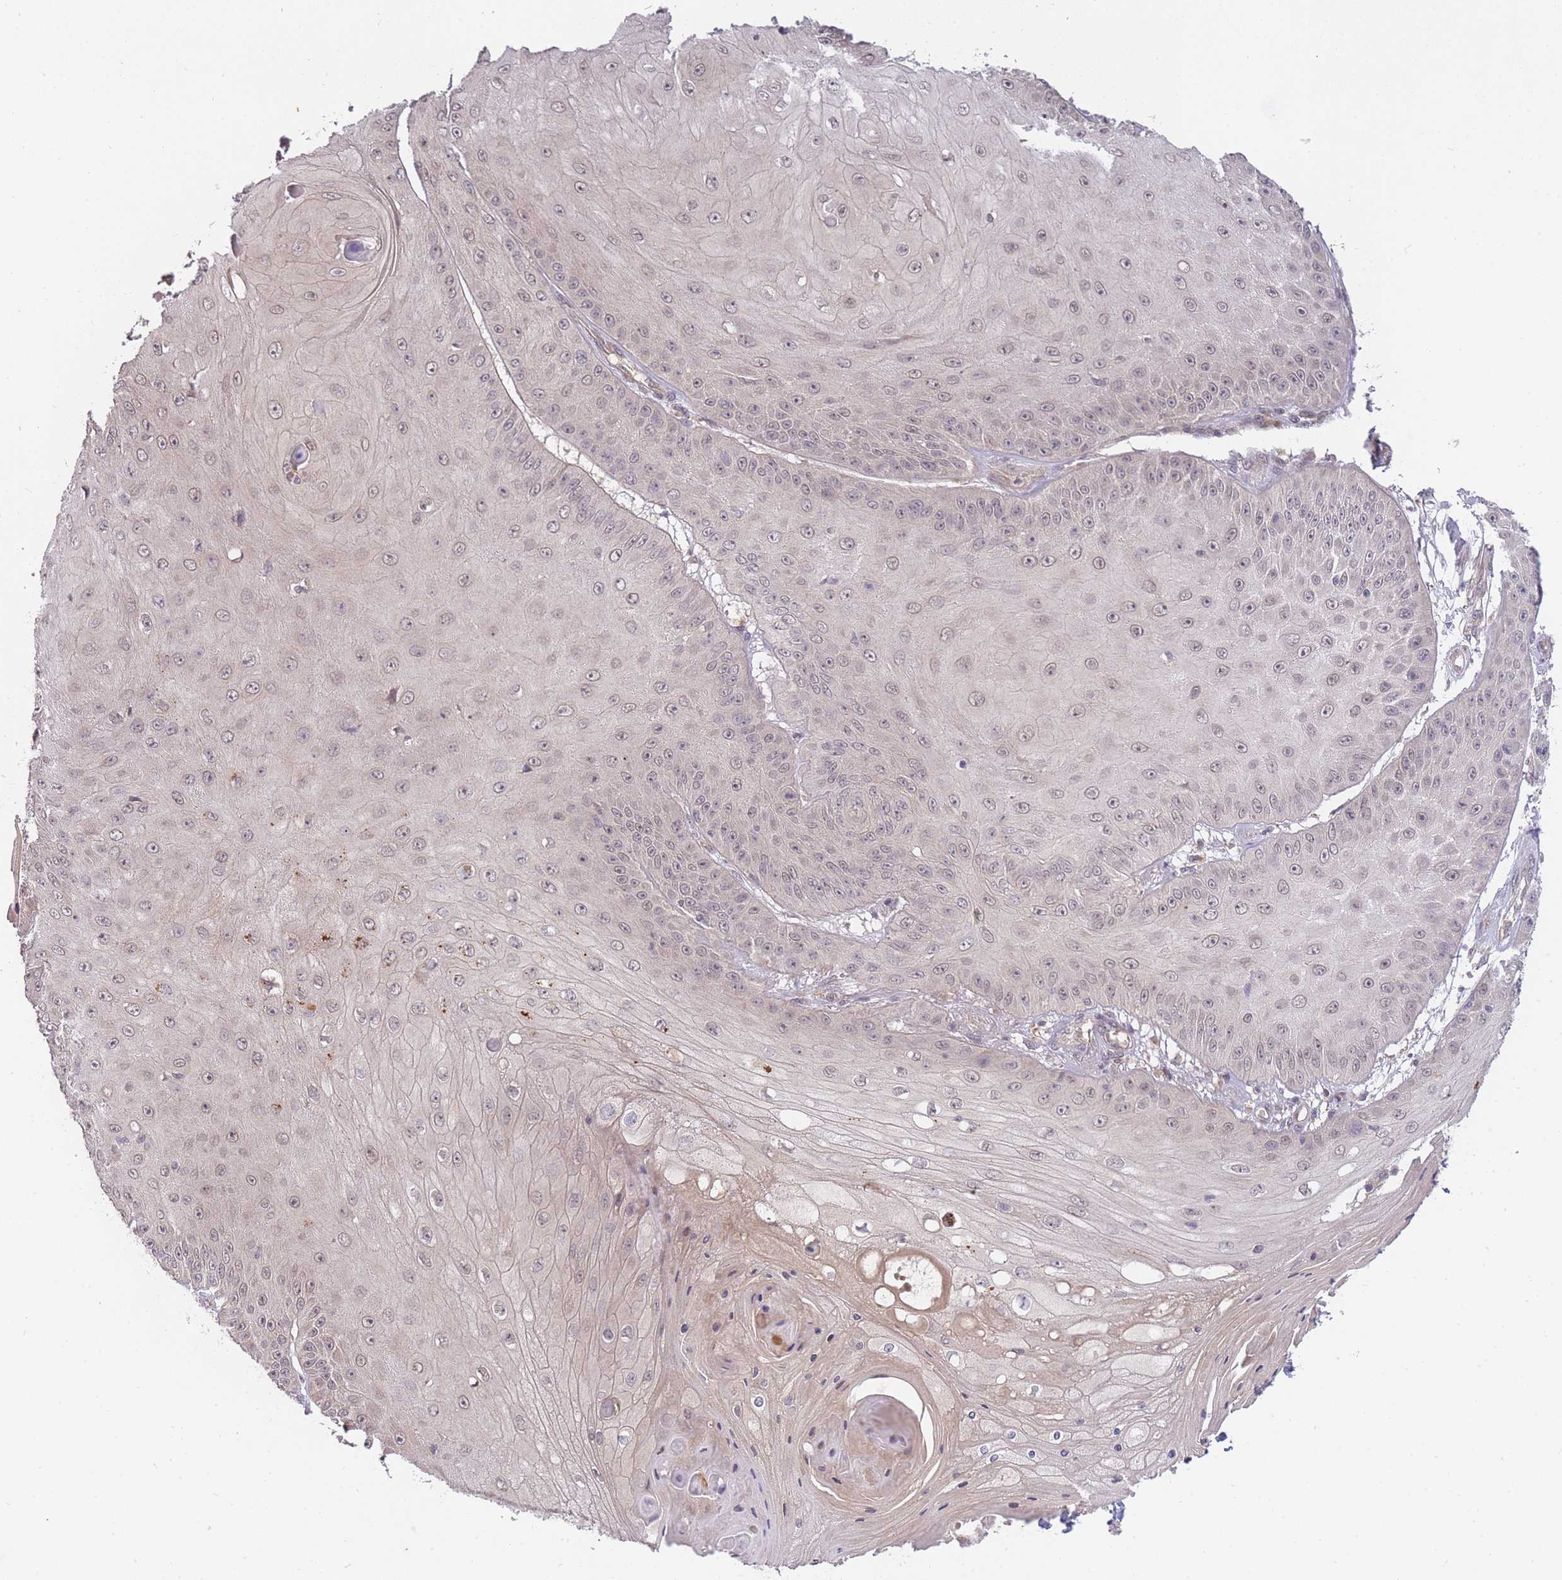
{"staining": {"intensity": "weak", "quantity": "<25%", "location": "nuclear"}, "tissue": "skin cancer", "cell_type": "Tumor cells", "image_type": "cancer", "snomed": [{"axis": "morphology", "description": "Squamous cell carcinoma, NOS"}, {"axis": "topography", "description": "Skin"}], "caption": "Immunohistochemistry of human skin cancer (squamous cell carcinoma) displays no staining in tumor cells.", "gene": "SMC6", "patient": {"sex": "male", "age": 70}}